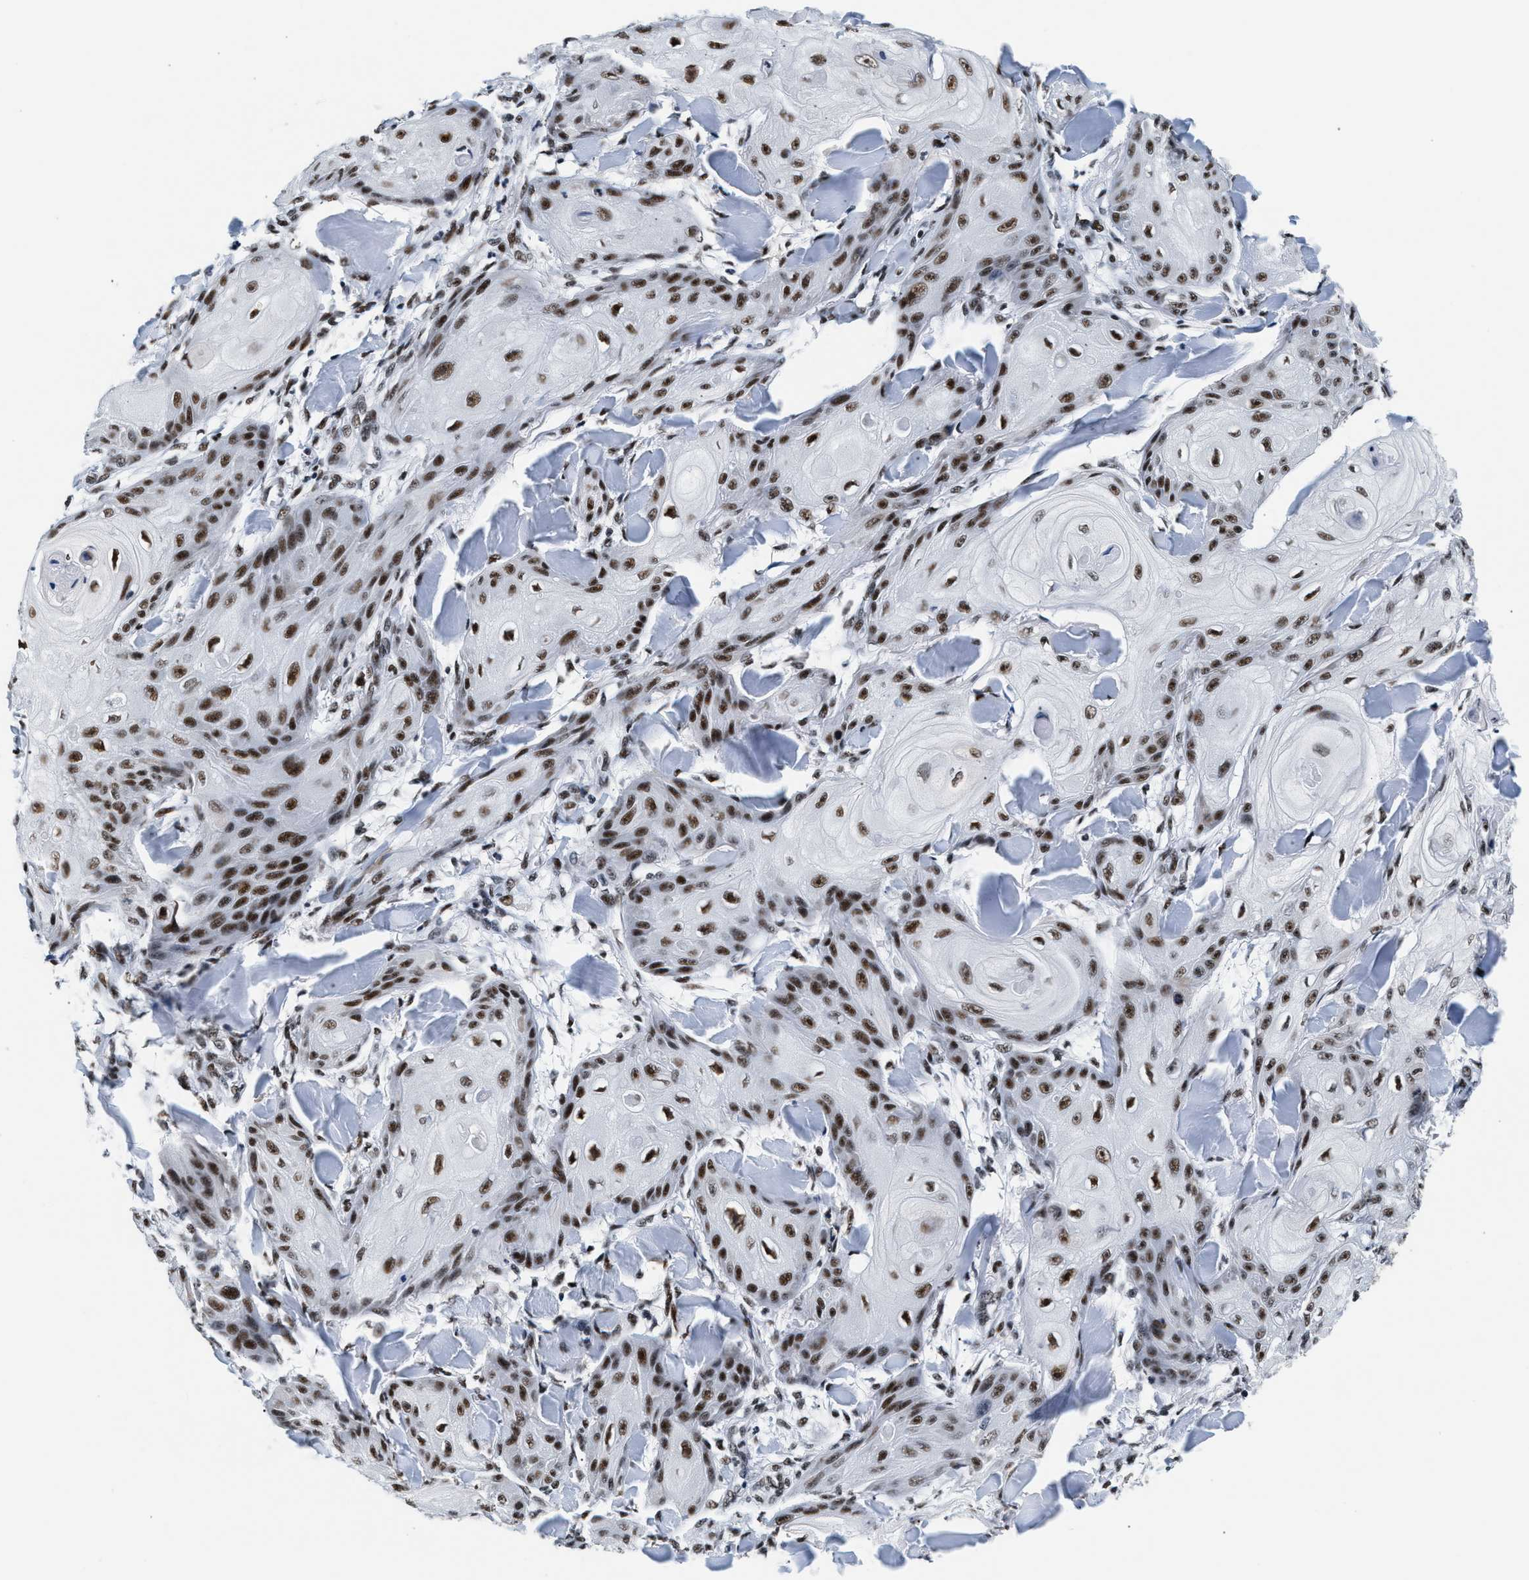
{"staining": {"intensity": "strong", "quantity": ">75%", "location": "nuclear"}, "tissue": "skin cancer", "cell_type": "Tumor cells", "image_type": "cancer", "snomed": [{"axis": "morphology", "description": "Squamous cell carcinoma, NOS"}, {"axis": "topography", "description": "Skin"}], "caption": "Skin squamous cell carcinoma tissue exhibits strong nuclear expression in about >75% of tumor cells The protein is stained brown, and the nuclei are stained in blue (DAB (3,3'-diaminobenzidine) IHC with brightfield microscopy, high magnification).", "gene": "RAD50", "patient": {"sex": "male", "age": 74}}